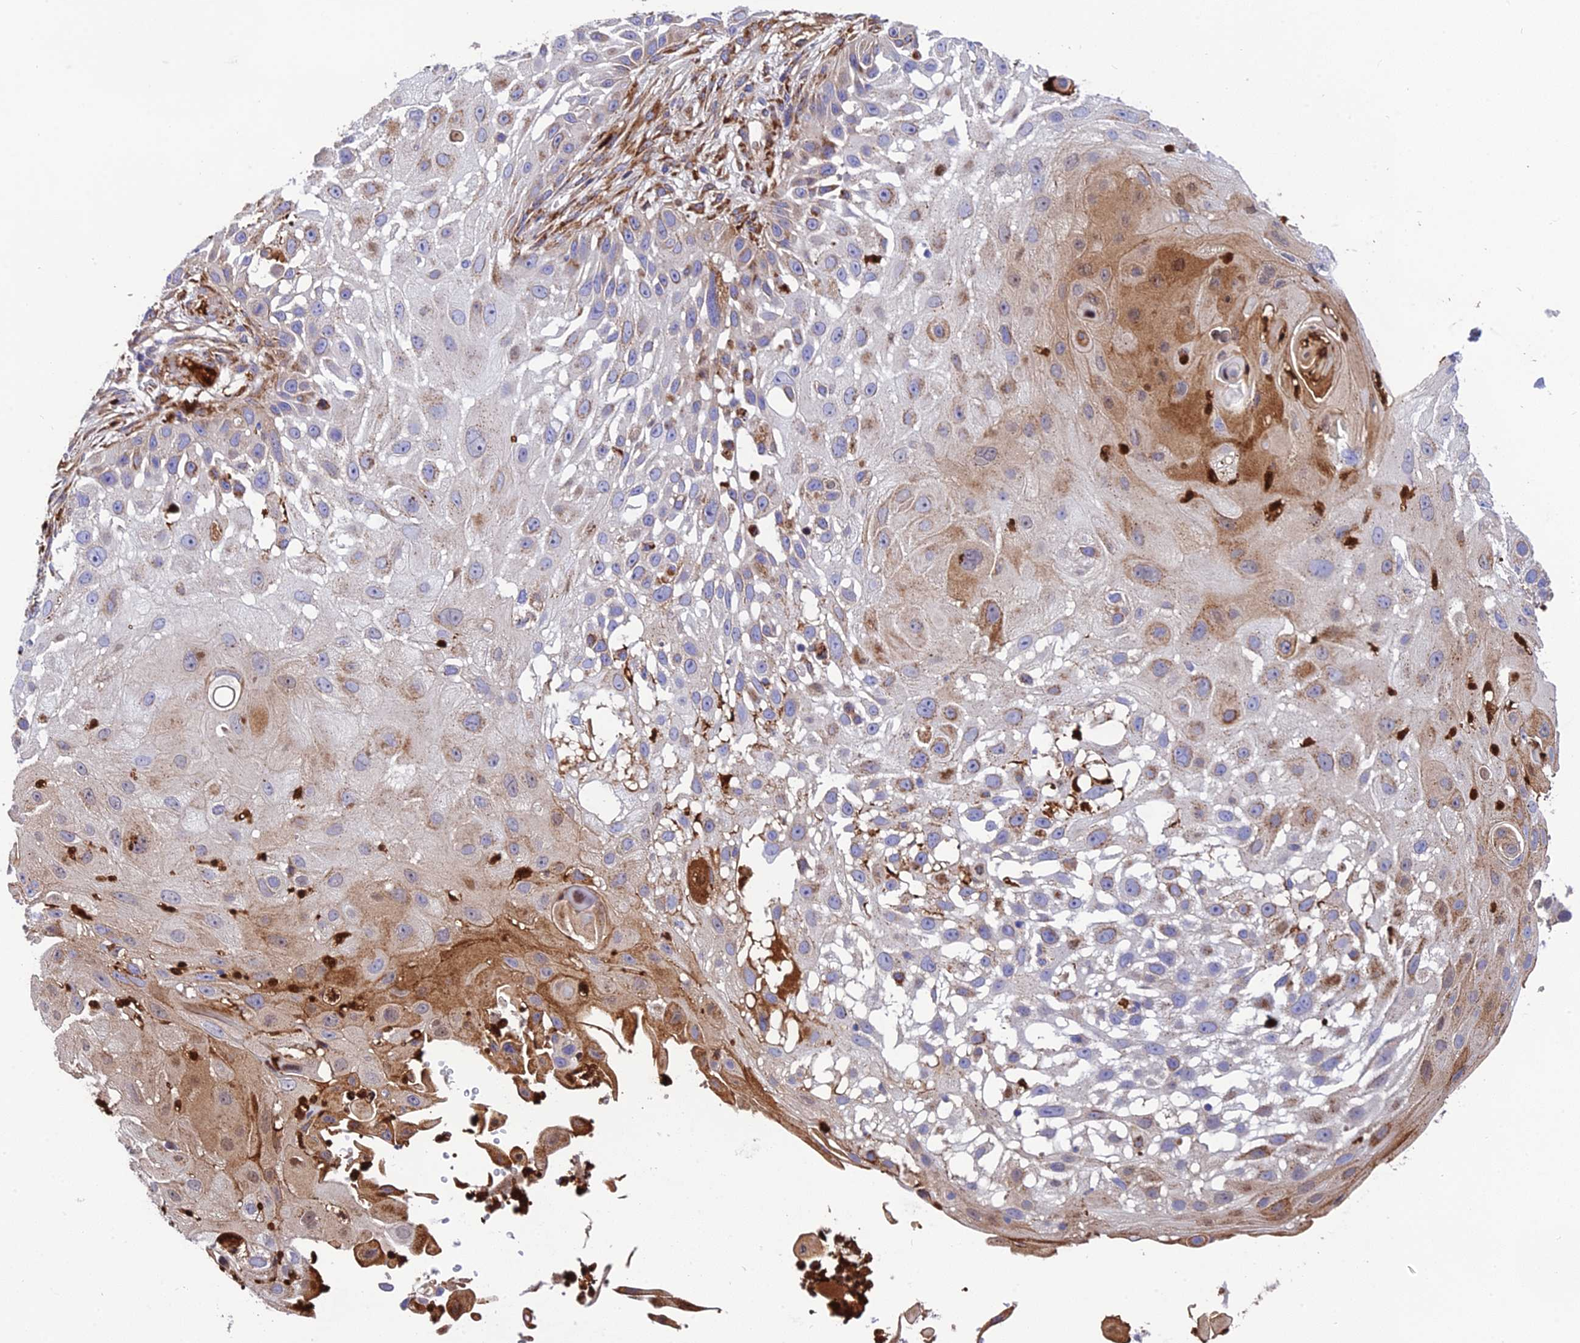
{"staining": {"intensity": "moderate", "quantity": "<25%", "location": "cytoplasmic/membranous"}, "tissue": "skin cancer", "cell_type": "Tumor cells", "image_type": "cancer", "snomed": [{"axis": "morphology", "description": "Squamous cell carcinoma, NOS"}, {"axis": "topography", "description": "Skin"}], "caption": "Tumor cells exhibit low levels of moderate cytoplasmic/membranous staining in approximately <25% of cells in human skin cancer (squamous cell carcinoma). The staining is performed using DAB (3,3'-diaminobenzidine) brown chromogen to label protein expression. The nuclei are counter-stained blue using hematoxylin.", "gene": "CPSF4L", "patient": {"sex": "female", "age": 44}}